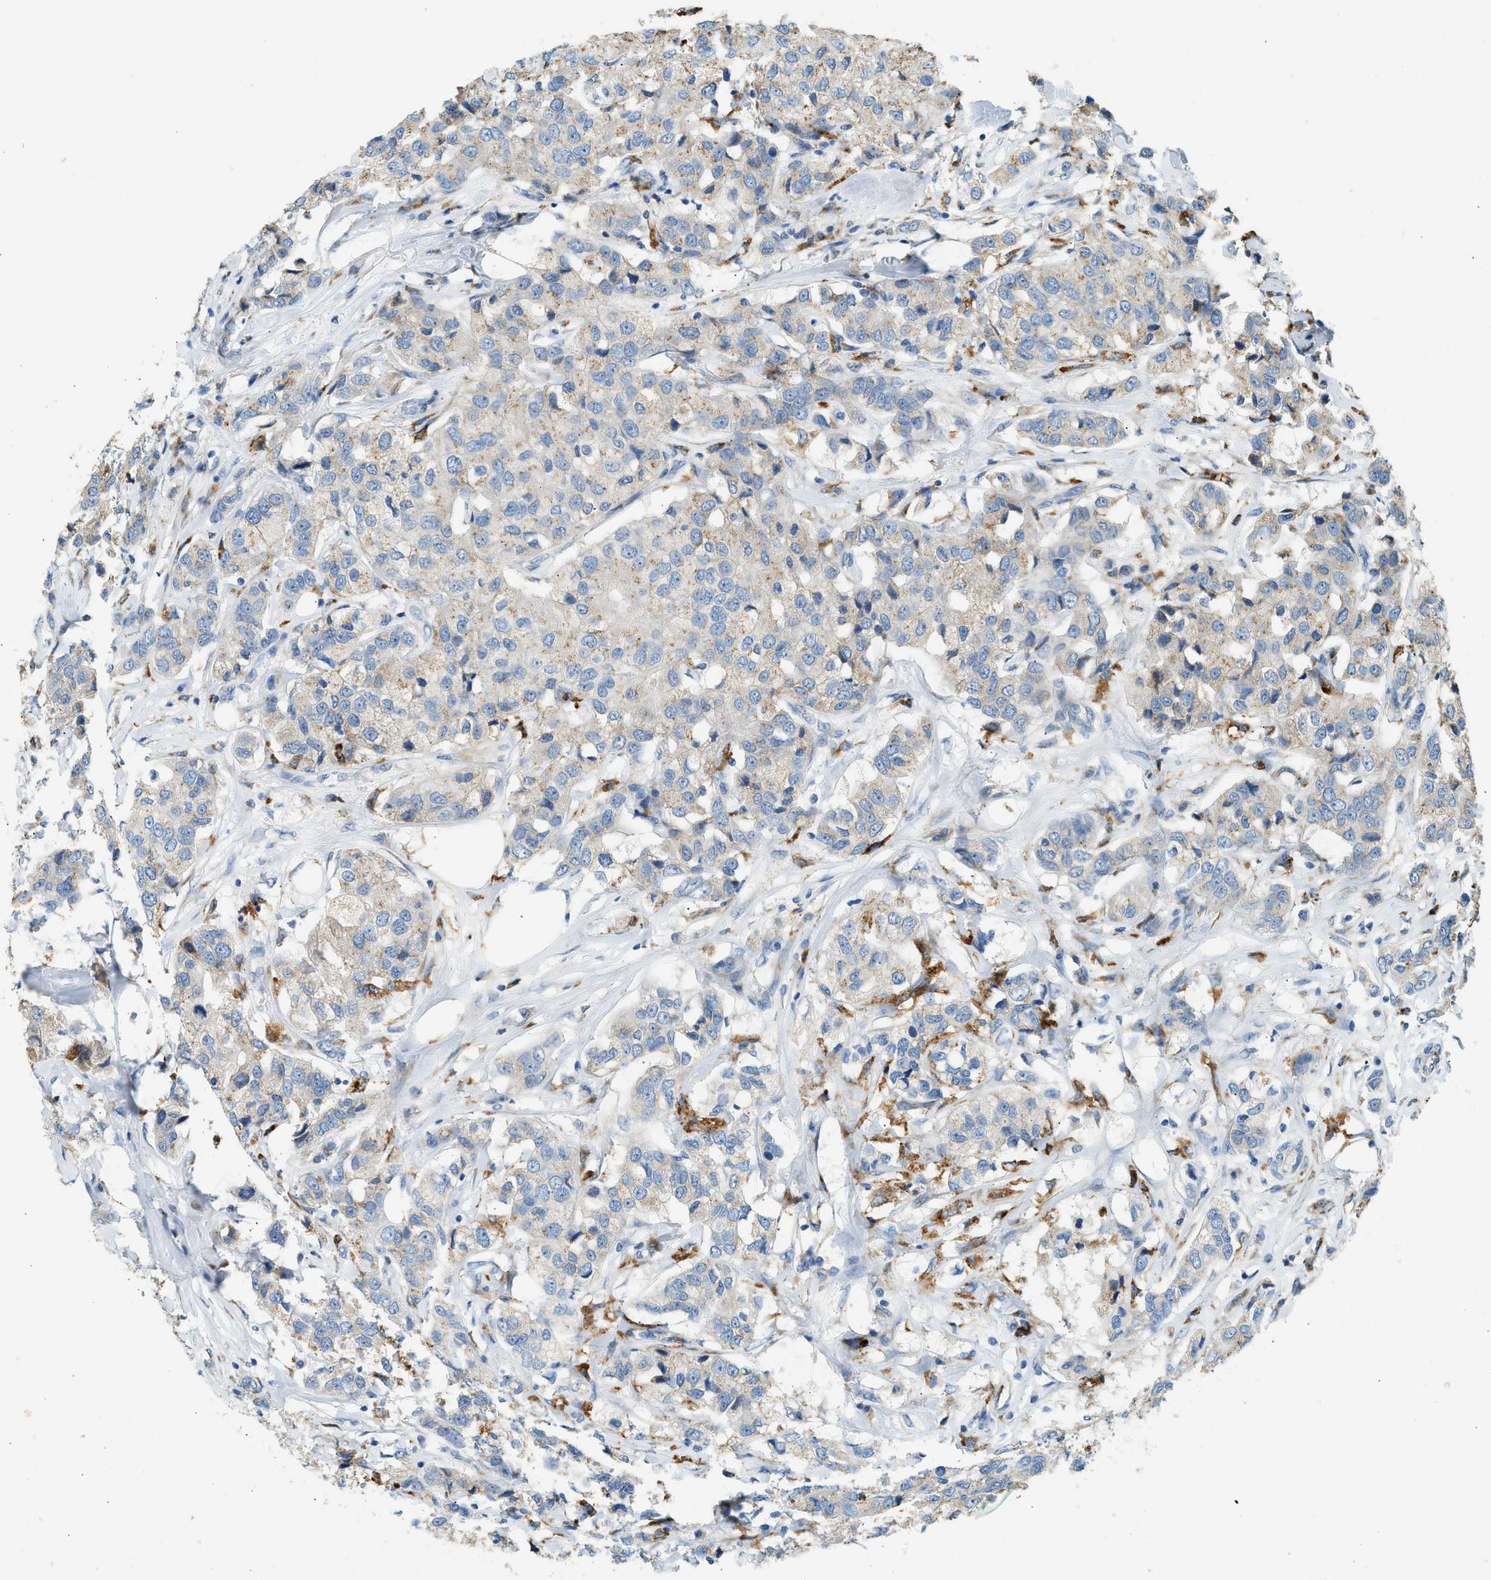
{"staining": {"intensity": "weak", "quantity": ">75%", "location": "cytoplasmic/membranous"}, "tissue": "breast cancer", "cell_type": "Tumor cells", "image_type": "cancer", "snomed": [{"axis": "morphology", "description": "Duct carcinoma"}, {"axis": "topography", "description": "Breast"}], "caption": "Weak cytoplasmic/membranous expression is present in approximately >75% of tumor cells in infiltrating ductal carcinoma (breast).", "gene": "CTSB", "patient": {"sex": "female", "age": 80}}